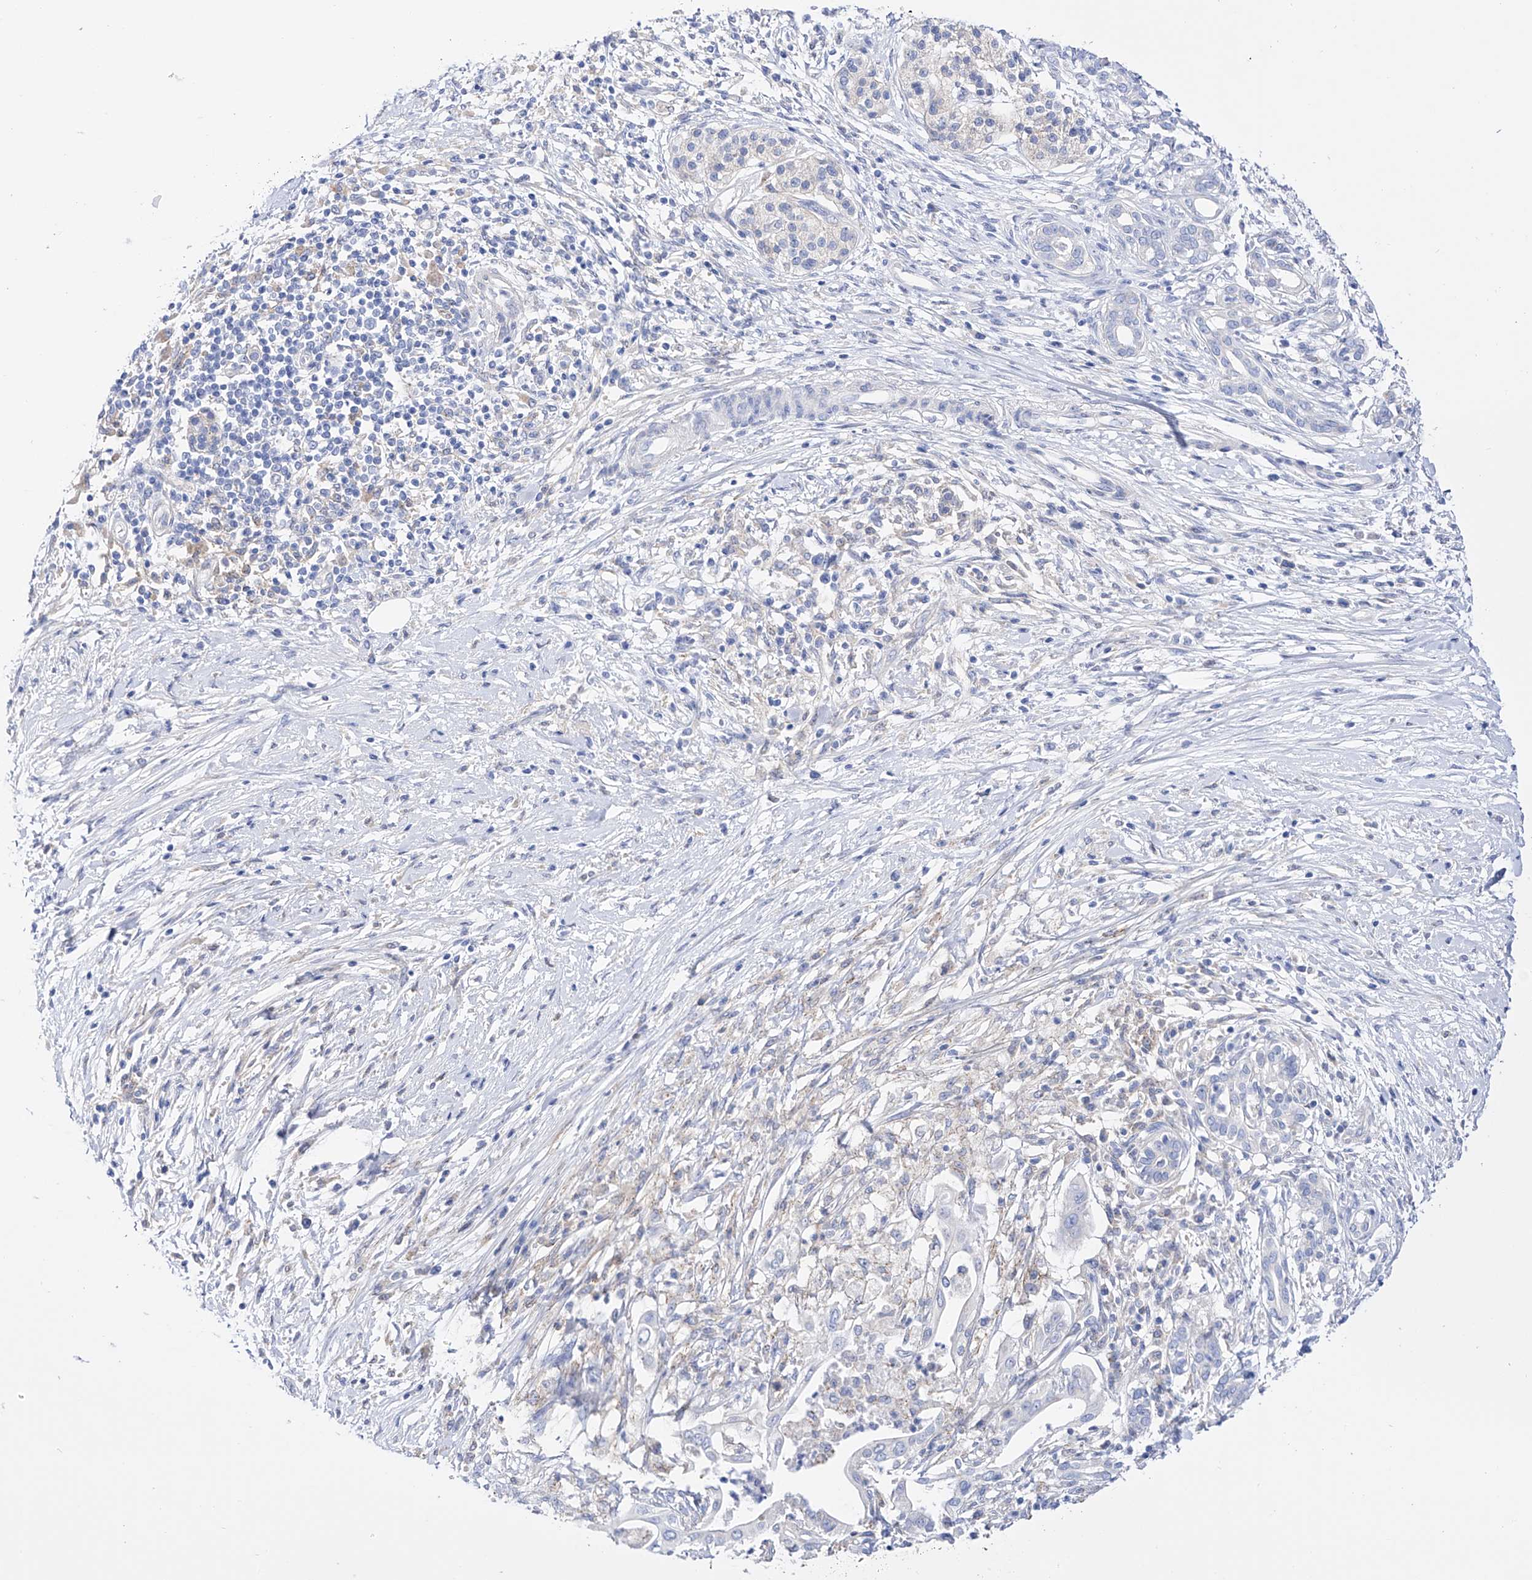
{"staining": {"intensity": "negative", "quantity": "none", "location": "none"}, "tissue": "pancreatic cancer", "cell_type": "Tumor cells", "image_type": "cancer", "snomed": [{"axis": "morphology", "description": "Adenocarcinoma, NOS"}, {"axis": "topography", "description": "Pancreas"}], "caption": "IHC image of pancreatic adenocarcinoma stained for a protein (brown), which reveals no expression in tumor cells.", "gene": "ZNF653", "patient": {"sex": "male", "age": 58}}